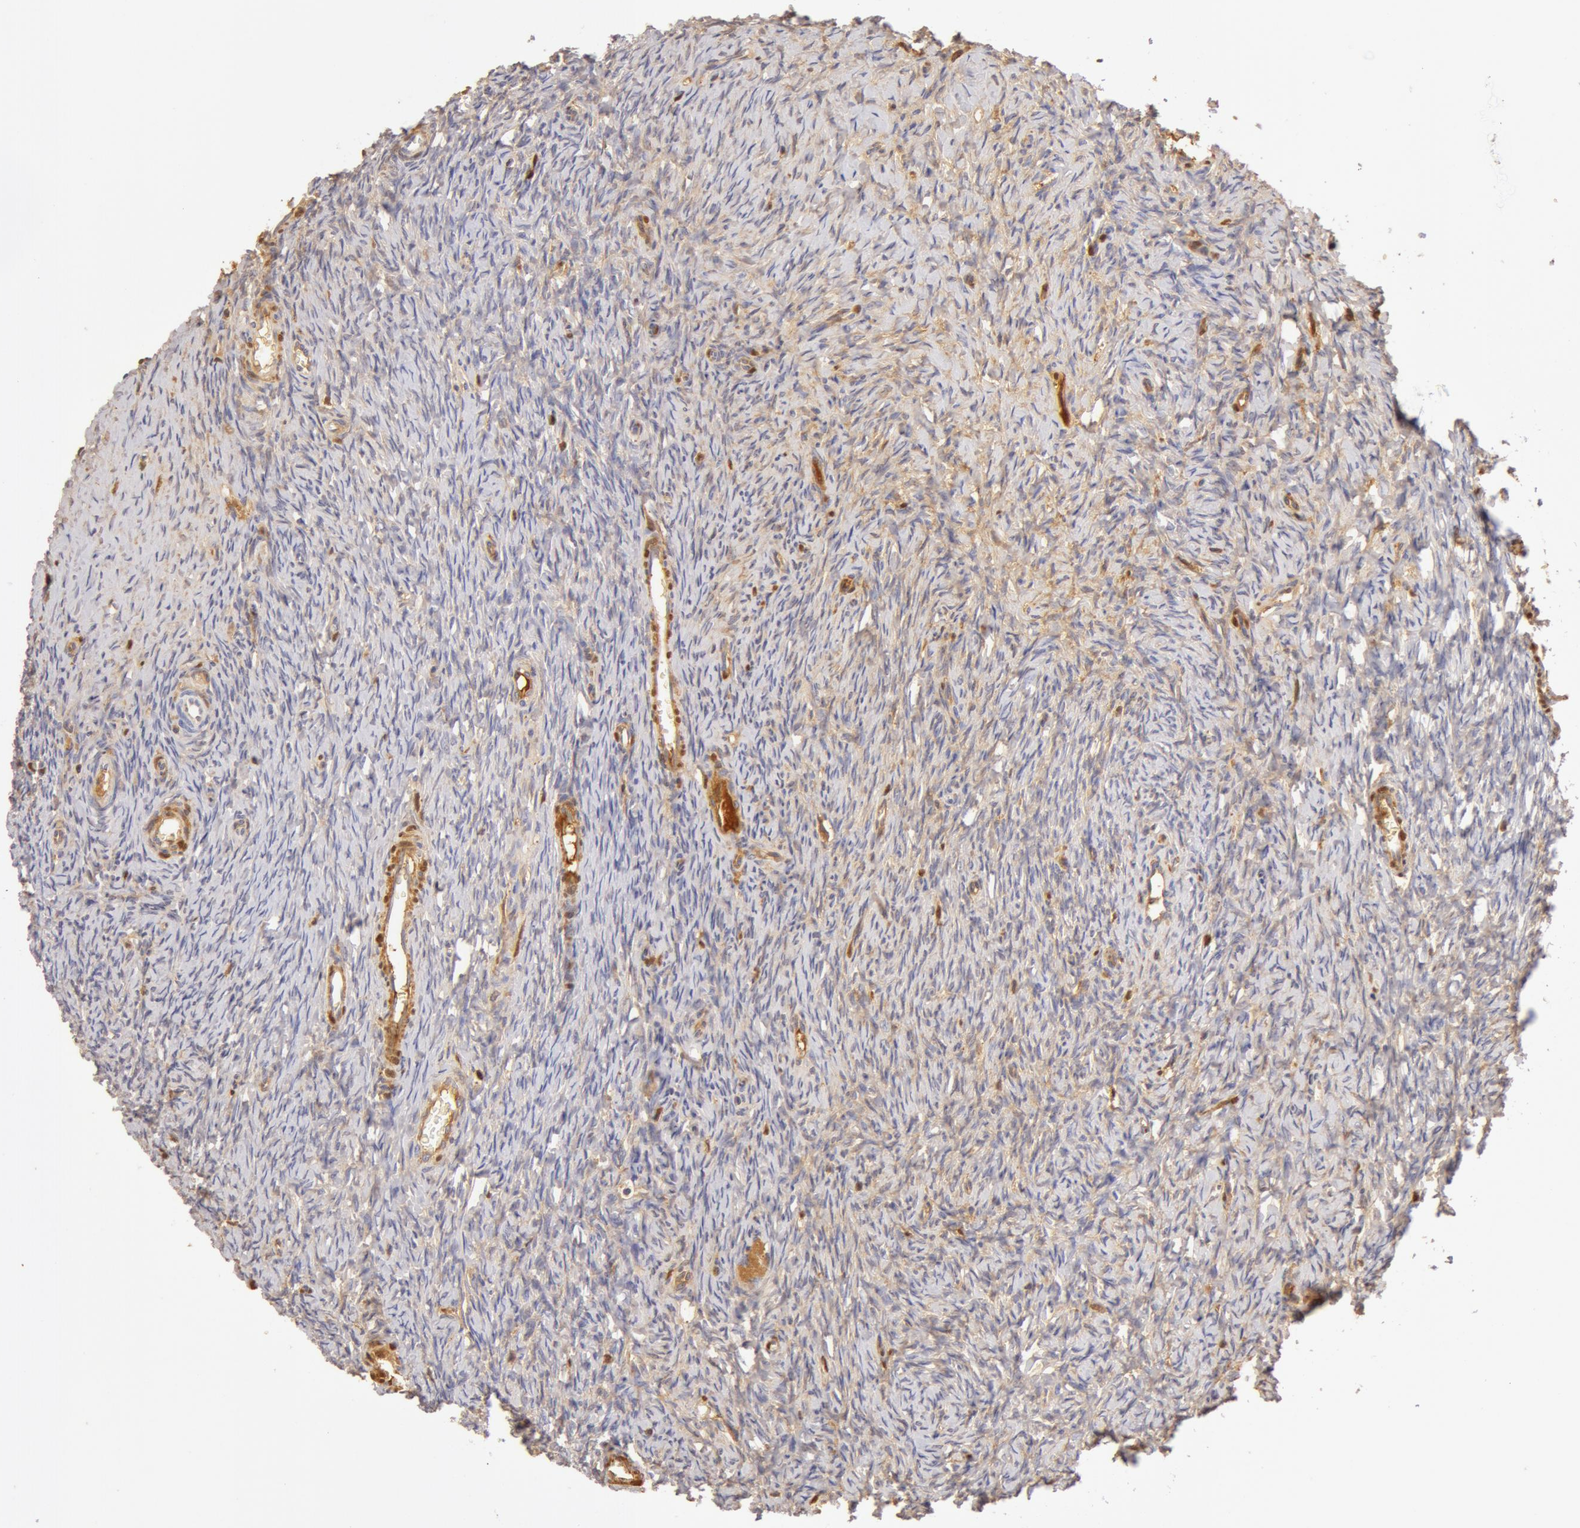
{"staining": {"intensity": "negative", "quantity": "none", "location": "none"}, "tissue": "ovary", "cell_type": "Follicle cells", "image_type": "normal", "snomed": [{"axis": "morphology", "description": "Normal tissue, NOS"}, {"axis": "topography", "description": "Ovary"}], "caption": "The micrograph exhibits no significant expression in follicle cells of ovary.", "gene": "AHSG", "patient": {"sex": "female", "age": 32}}